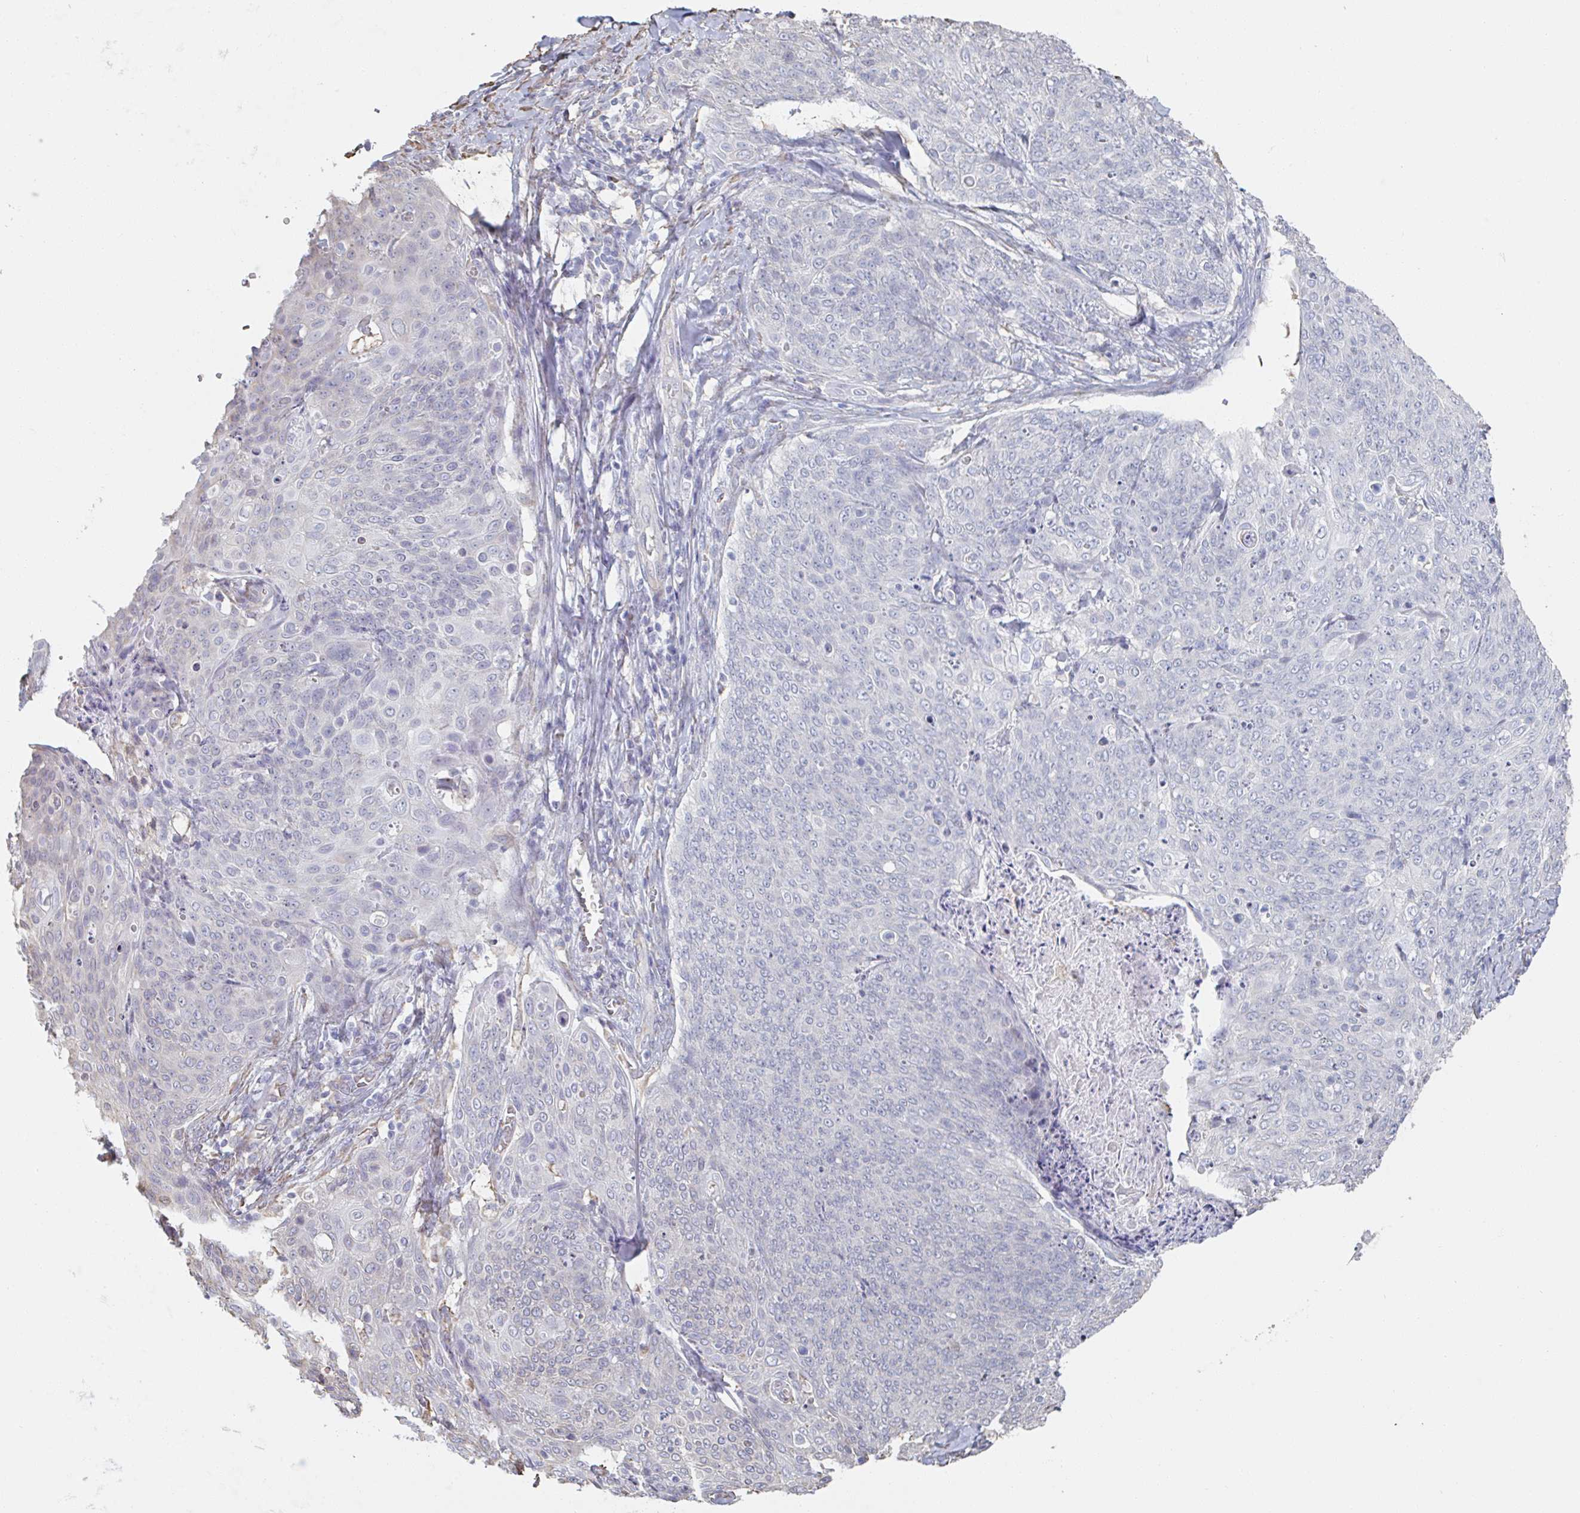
{"staining": {"intensity": "negative", "quantity": "none", "location": "none"}, "tissue": "skin cancer", "cell_type": "Tumor cells", "image_type": "cancer", "snomed": [{"axis": "morphology", "description": "Squamous cell carcinoma, NOS"}, {"axis": "topography", "description": "Skin"}, {"axis": "topography", "description": "Vulva"}], "caption": "High magnification brightfield microscopy of skin cancer stained with DAB (brown) and counterstained with hematoxylin (blue): tumor cells show no significant staining. (DAB immunohistochemistry with hematoxylin counter stain).", "gene": "RAB5IF", "patient": {"sex": "female", "age": 85}}